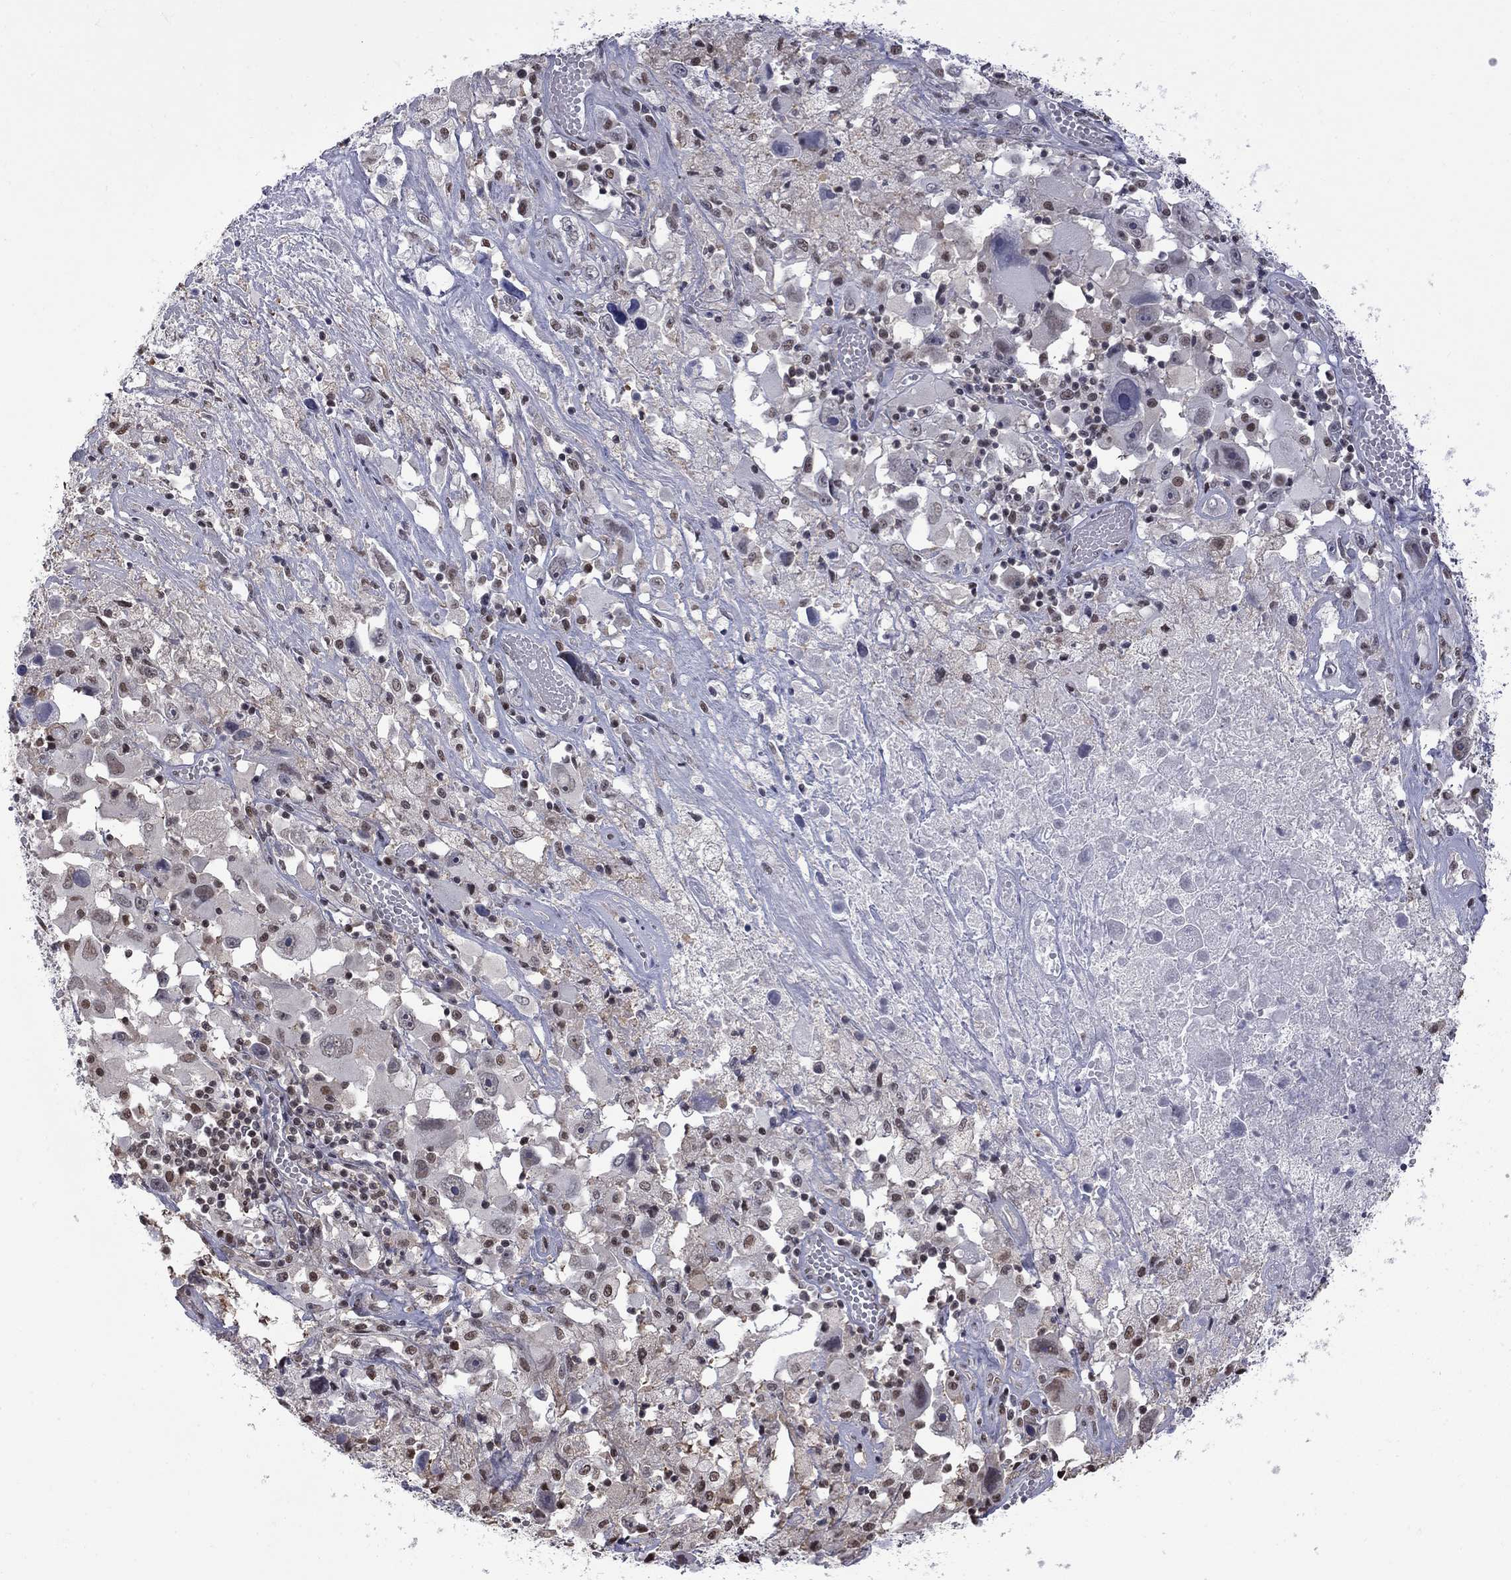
{"staining": {"intensity": "weak", "quantity": "<25%", "location": "nuclear"}, "tissue": "melanoma", "cell_type": "Tumor cells", "image_type": "cancer", "snomed": [{"axis": "morphology", "description": "Malignant melanoma, Metastatic site"}, {"axis": "topography", "description": "Soft tissue"}], "caption": "Immunohistochemical staining of human melanoma demonstrates no significant expression in tumor cells.", "gene": "RFWD3", "patient": {"sex": "male", "age": 50}}